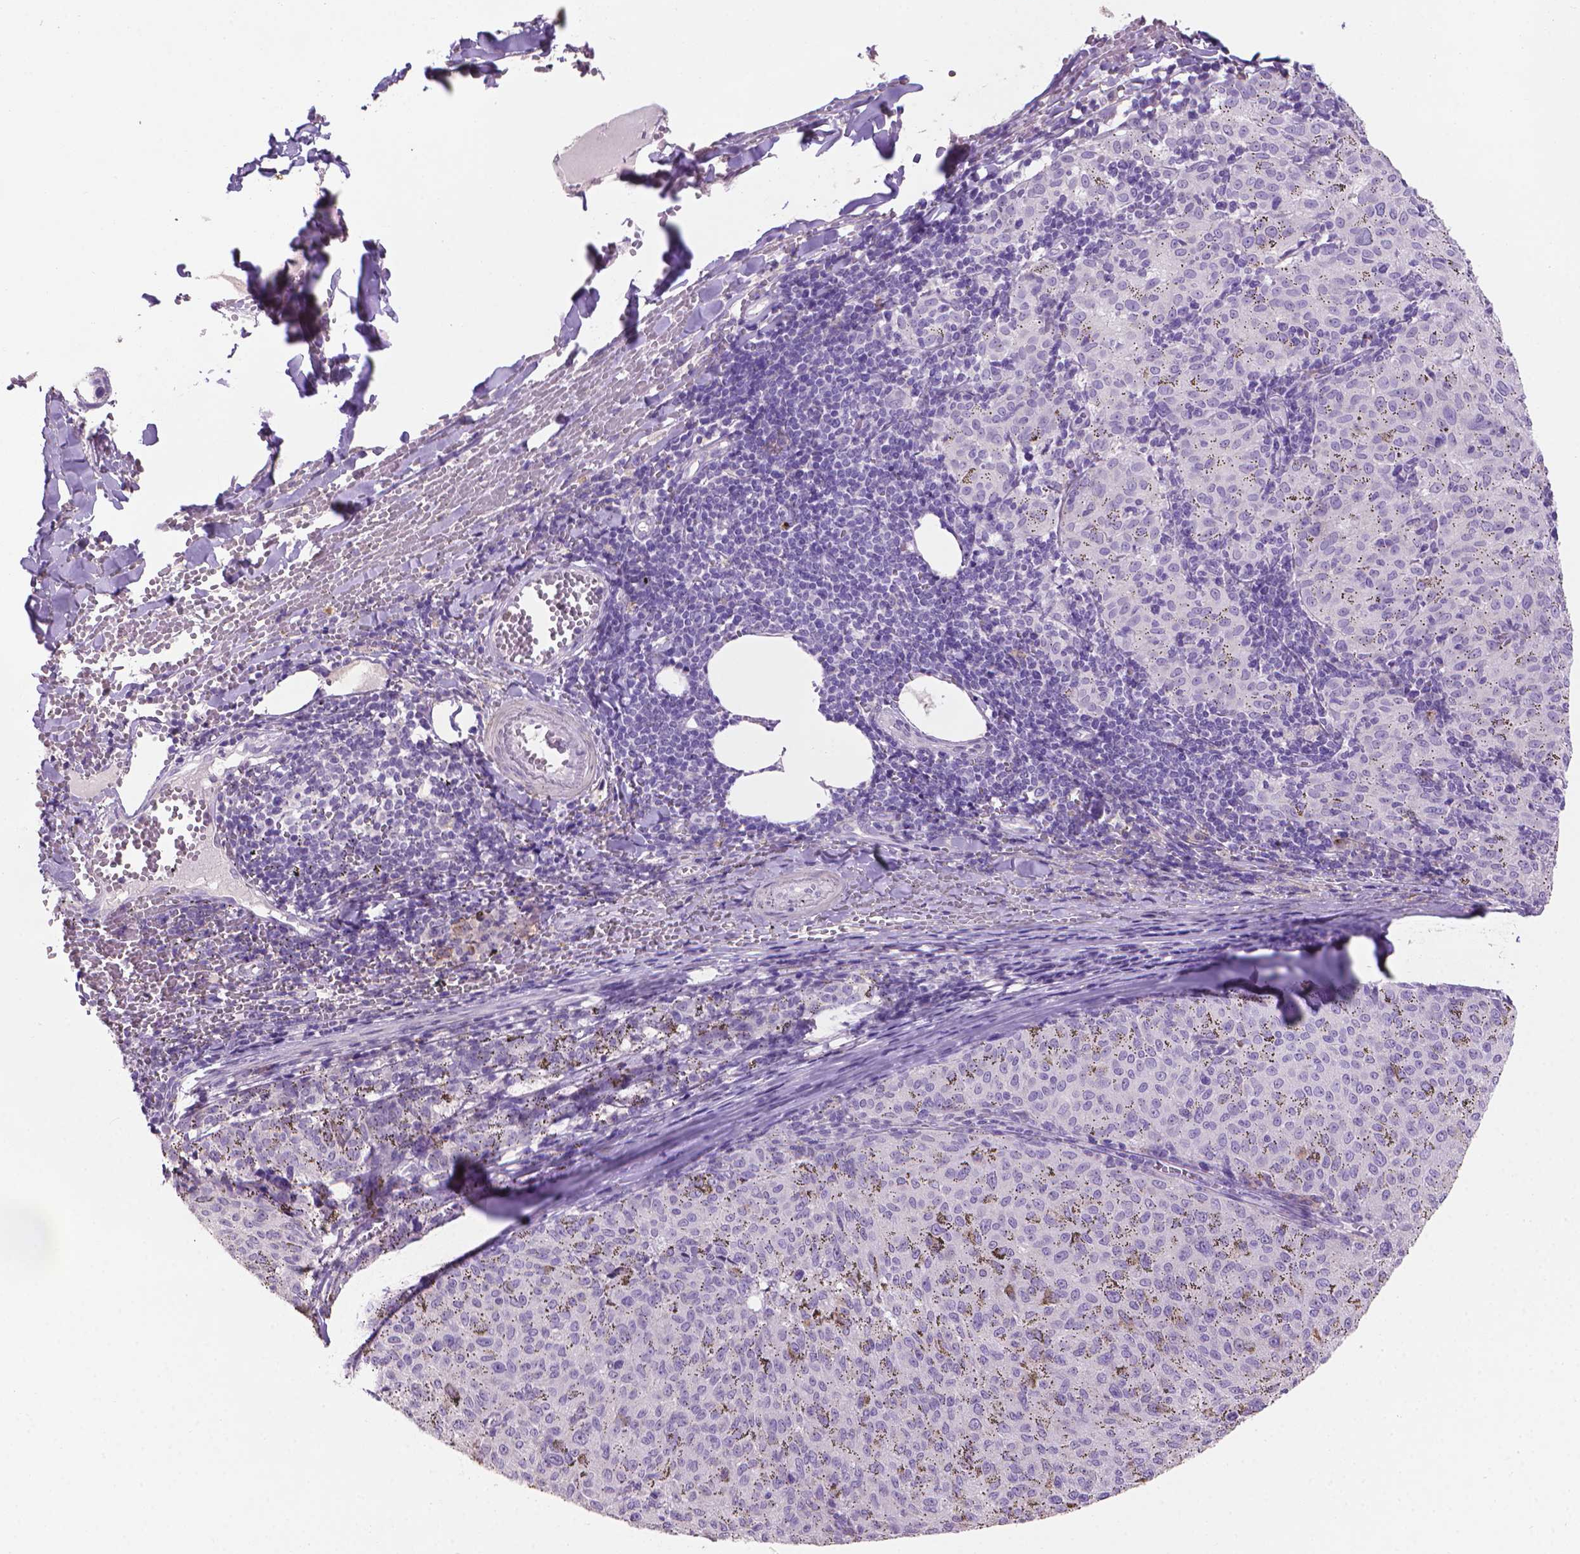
{"staining": {"intensity": "negative", "quantity": "none", "location": "none"}, "tissue": "melanoma", "cell_type": "Tumor cells", "image_type": "cancer", "snomed": [{"axis": "morphology", "description": "Malignant melanoma, NOS"}, {"axis": "topography", "description": "Skin"}], "caption": "Immunohistochemistry of malignant melanoma displays no staining in tumor cells.", "gene": "MUC1", "patient": {"sex": "female", "age": 72}}